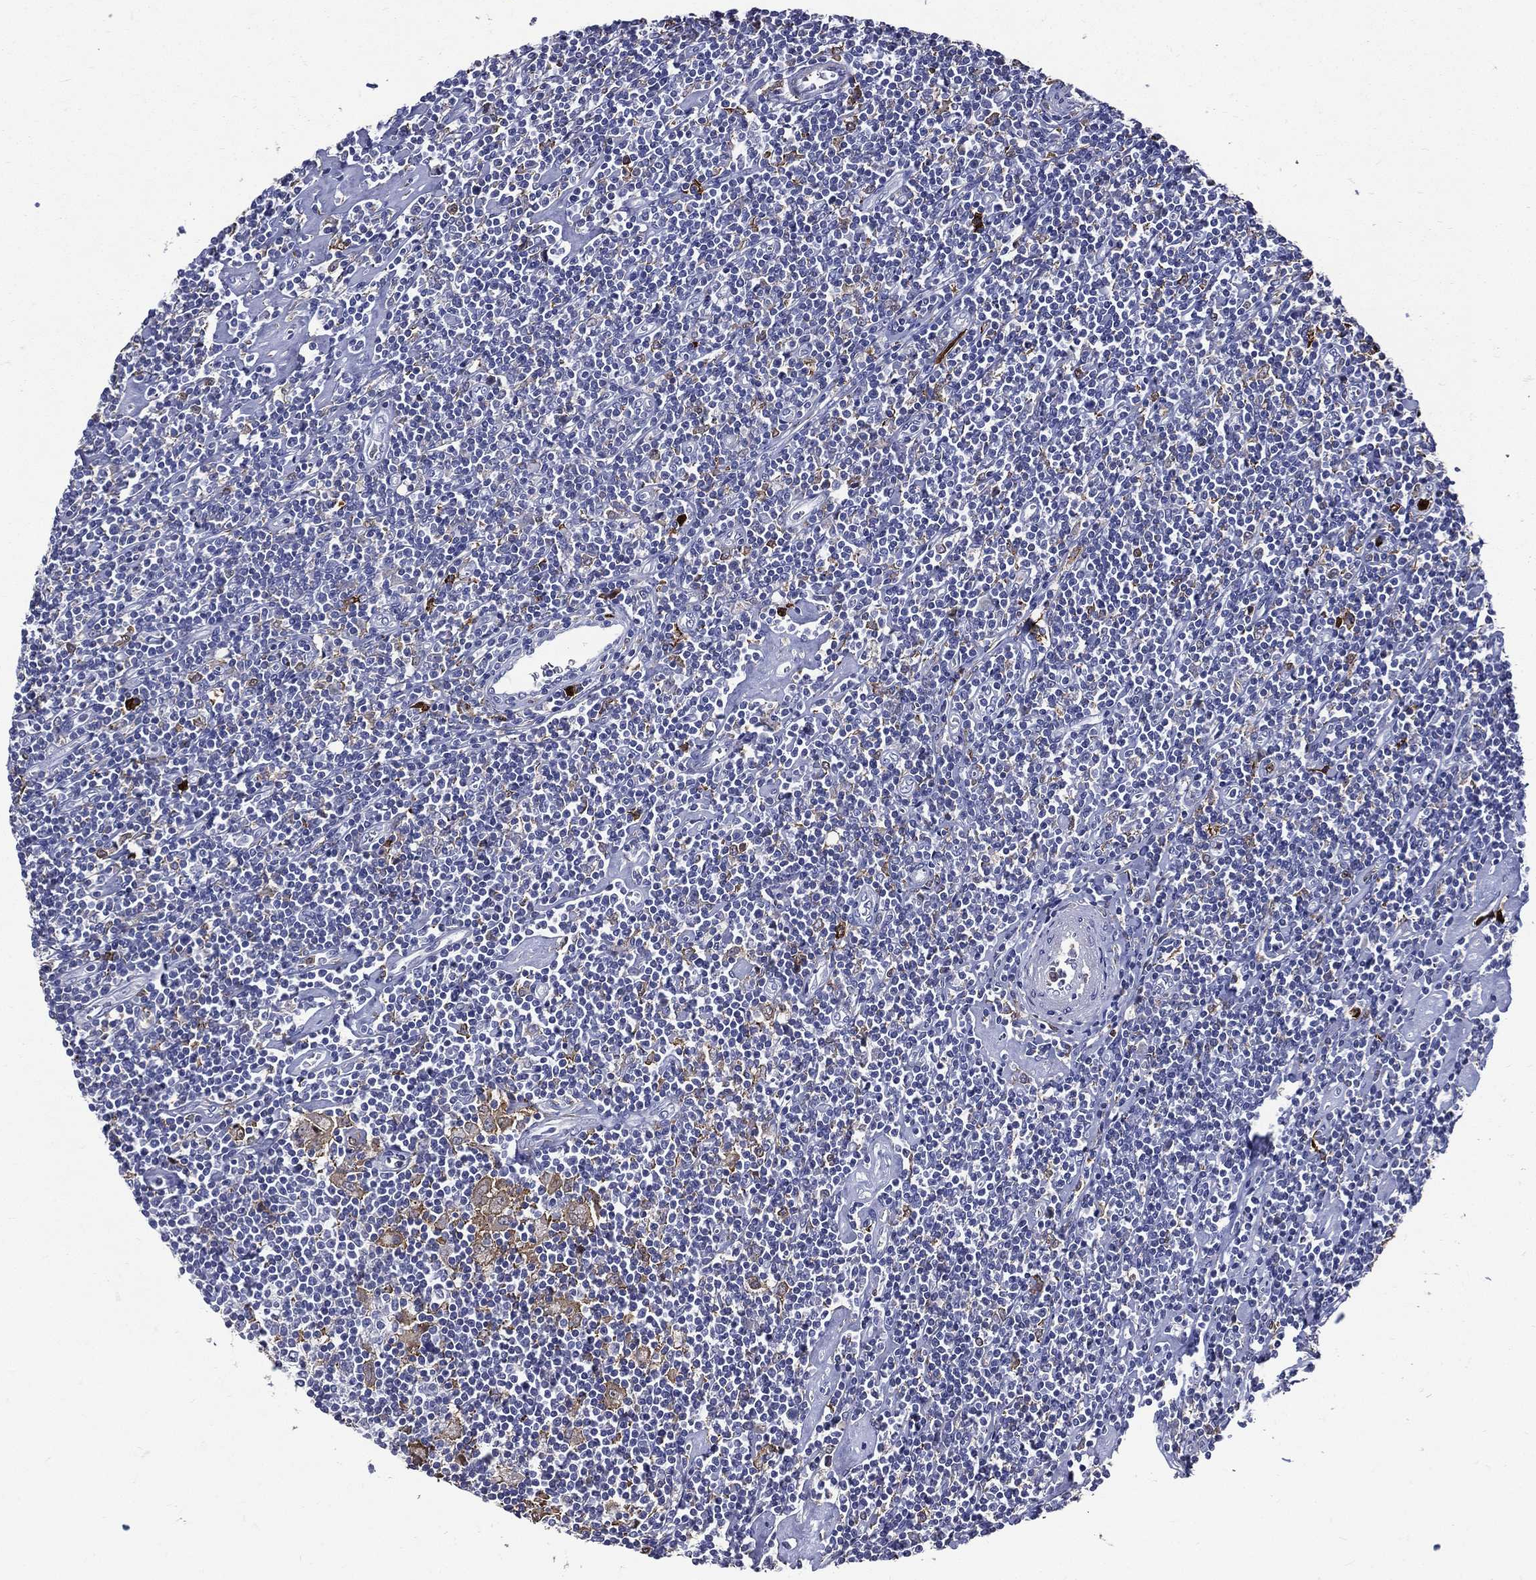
{"staining": {"intensity": "negative", "quantity": "none", "location": "none"}, "tissue": "lymphoma", "cell_type": "Tumor cells", "image_type": "cancer", "snomed": [{"axis": "morphology", "description": "Hodgkin's disease, NOS"}, {"axis": "topography", "description": "Lymph node"}], "caption": "Immunohistochemical staining of Hodgkin's disease reveals no significant expression in tumor cells.", "gene": "GPR171", "patient": {"sex": "male", "age": 40}}